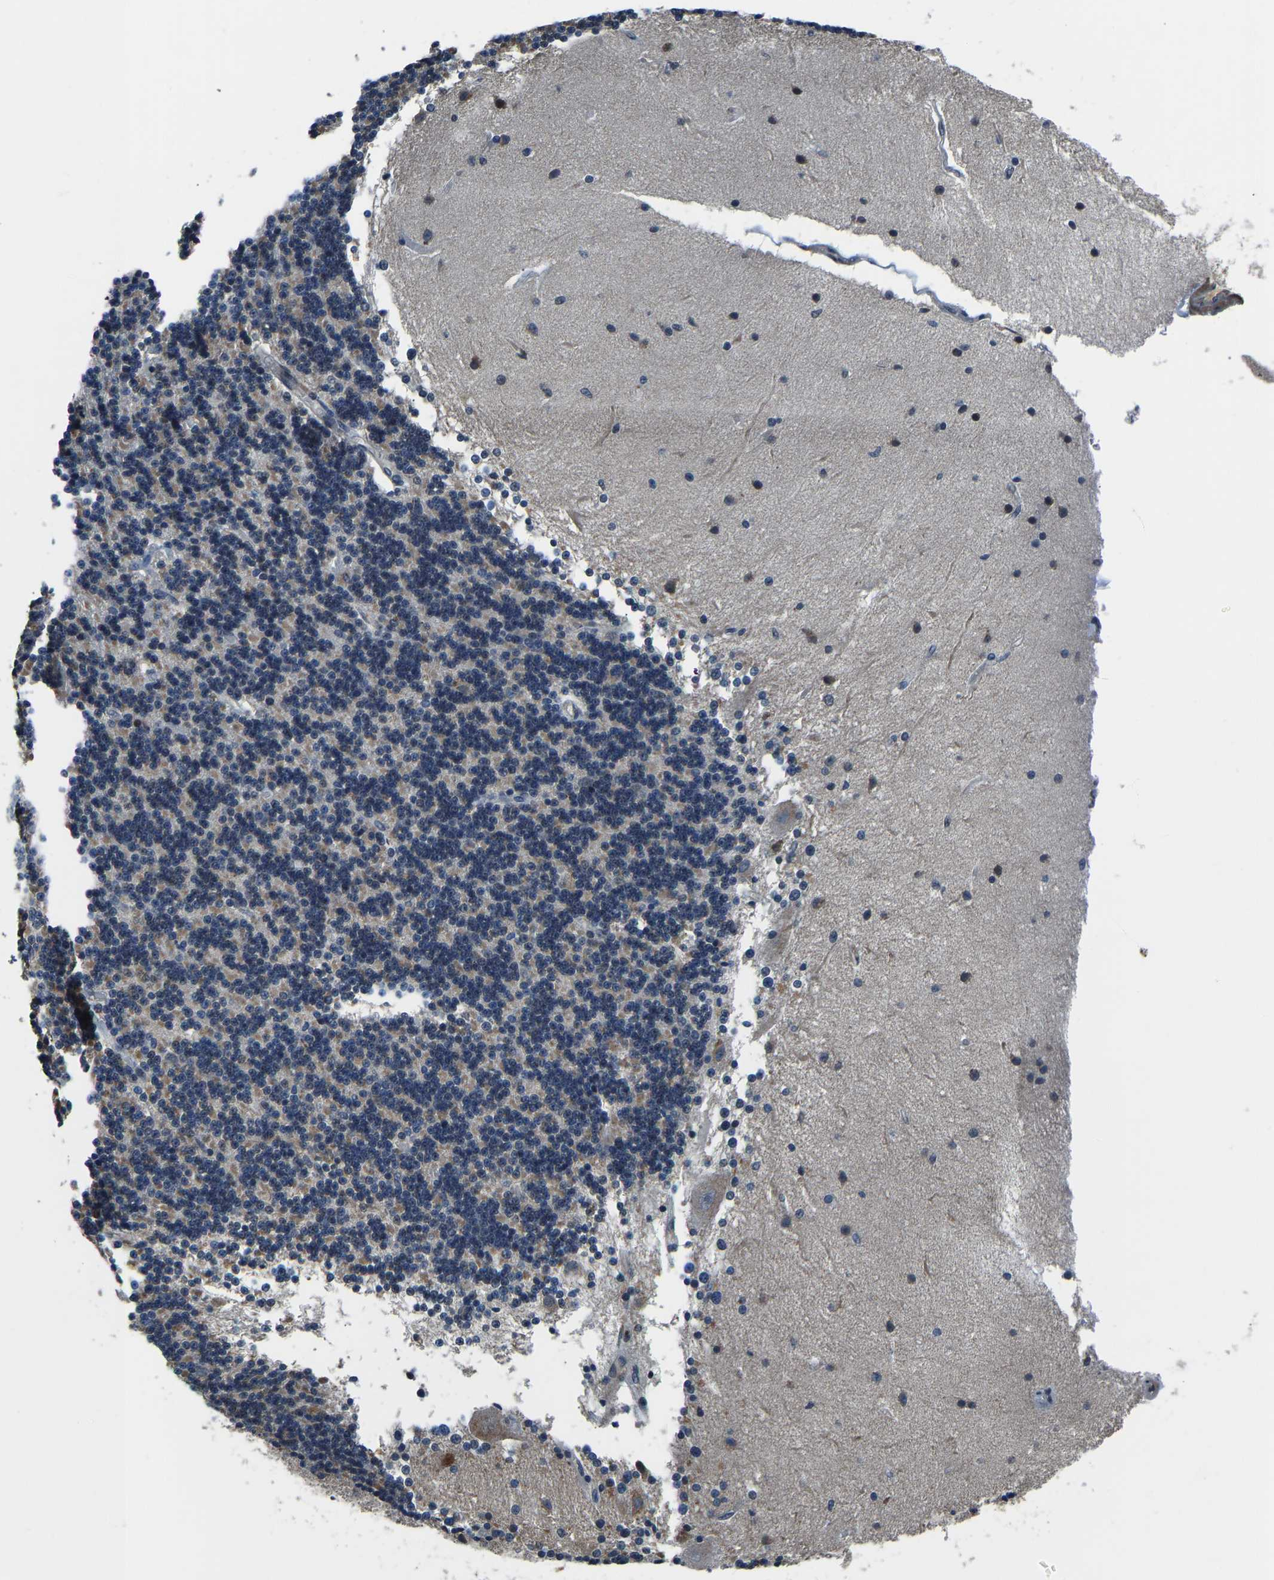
{"staining": {"intensity": "weak", "quantity": "<25%", "location": "cytoplasmic/membranous"}, "tissue": "cerebellum", "cell_type": "Cells in granular layer", "image_type": "normal", "snomed": [{"axis": "morphology", "description": "Normal tissue, NOS"}, {"axis": "topography", "description": "Cerebellum"}], "caption": "Immunohistochemistry of unremarkable human cerebellum shows no expression in cells in granular layer.", "gene": "FOS", "patient": {"sex": "female", "age": 54}}